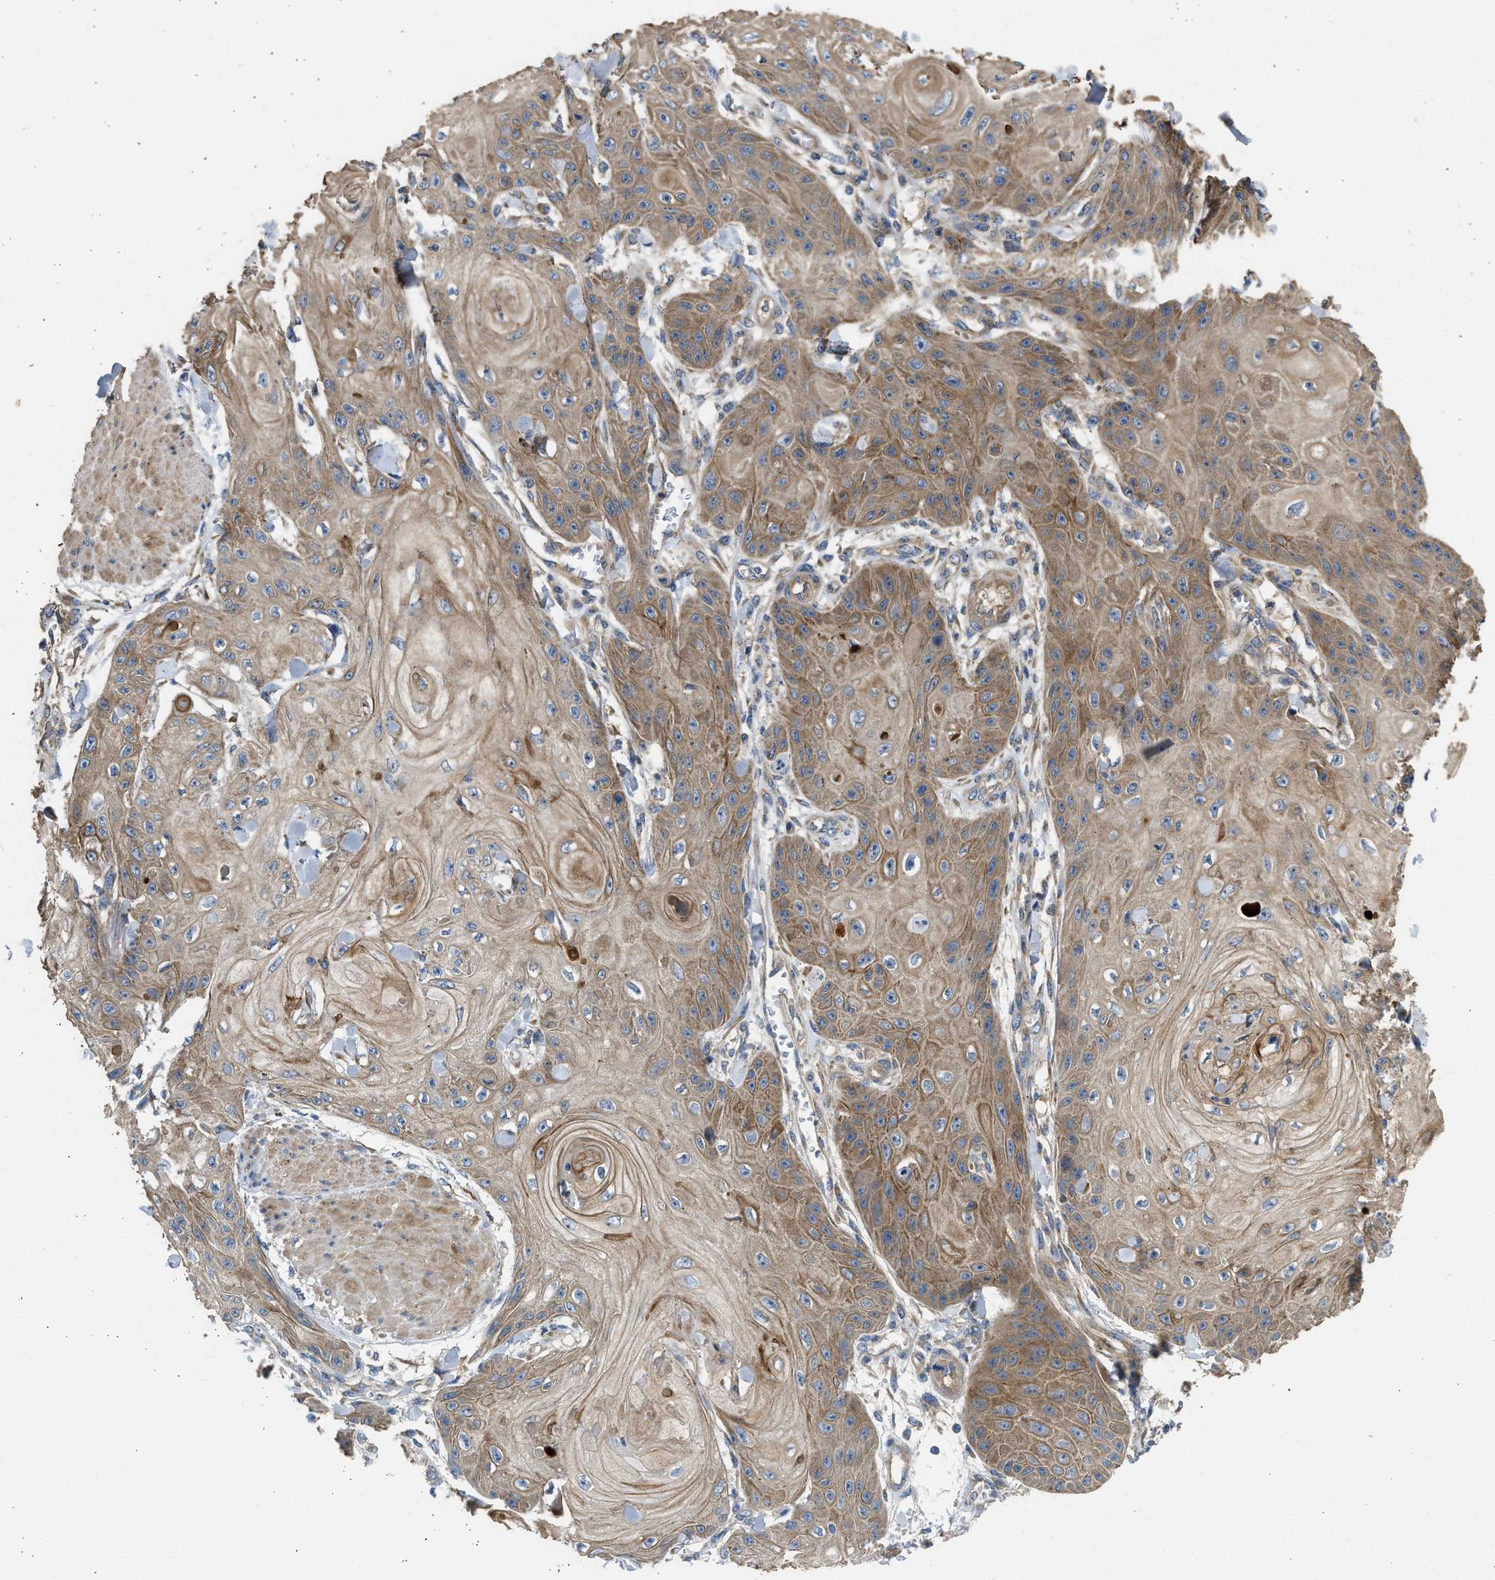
{"staining": {"intensity": "moderate", "quantity": ">75%", "location": "cytoplasmic/membranous"}, "tissue": "skin cancer", "cell_type": "Tumor cells", "image_type": "cancer", "snomed": [{"axis": "morphology", "description": "Squamous cell carcinoma, NOS"}, {"axis": "topography", "description": "Skin"}], "caption": "An immunohistochemistry (IHC) histopathology image of neoplastic tissue is shown. Protein staining in brown shows moderate cytoplasmic/membranous positivity in skin squamous cell carcinoma within tumor cells. The staining was performed using DAB, with brown indicating positive protein expression. Nuclei are stained blue with hematoxylin.", "gene": "CSRNP2", "patient": {"sex": "male", "age": 74}}